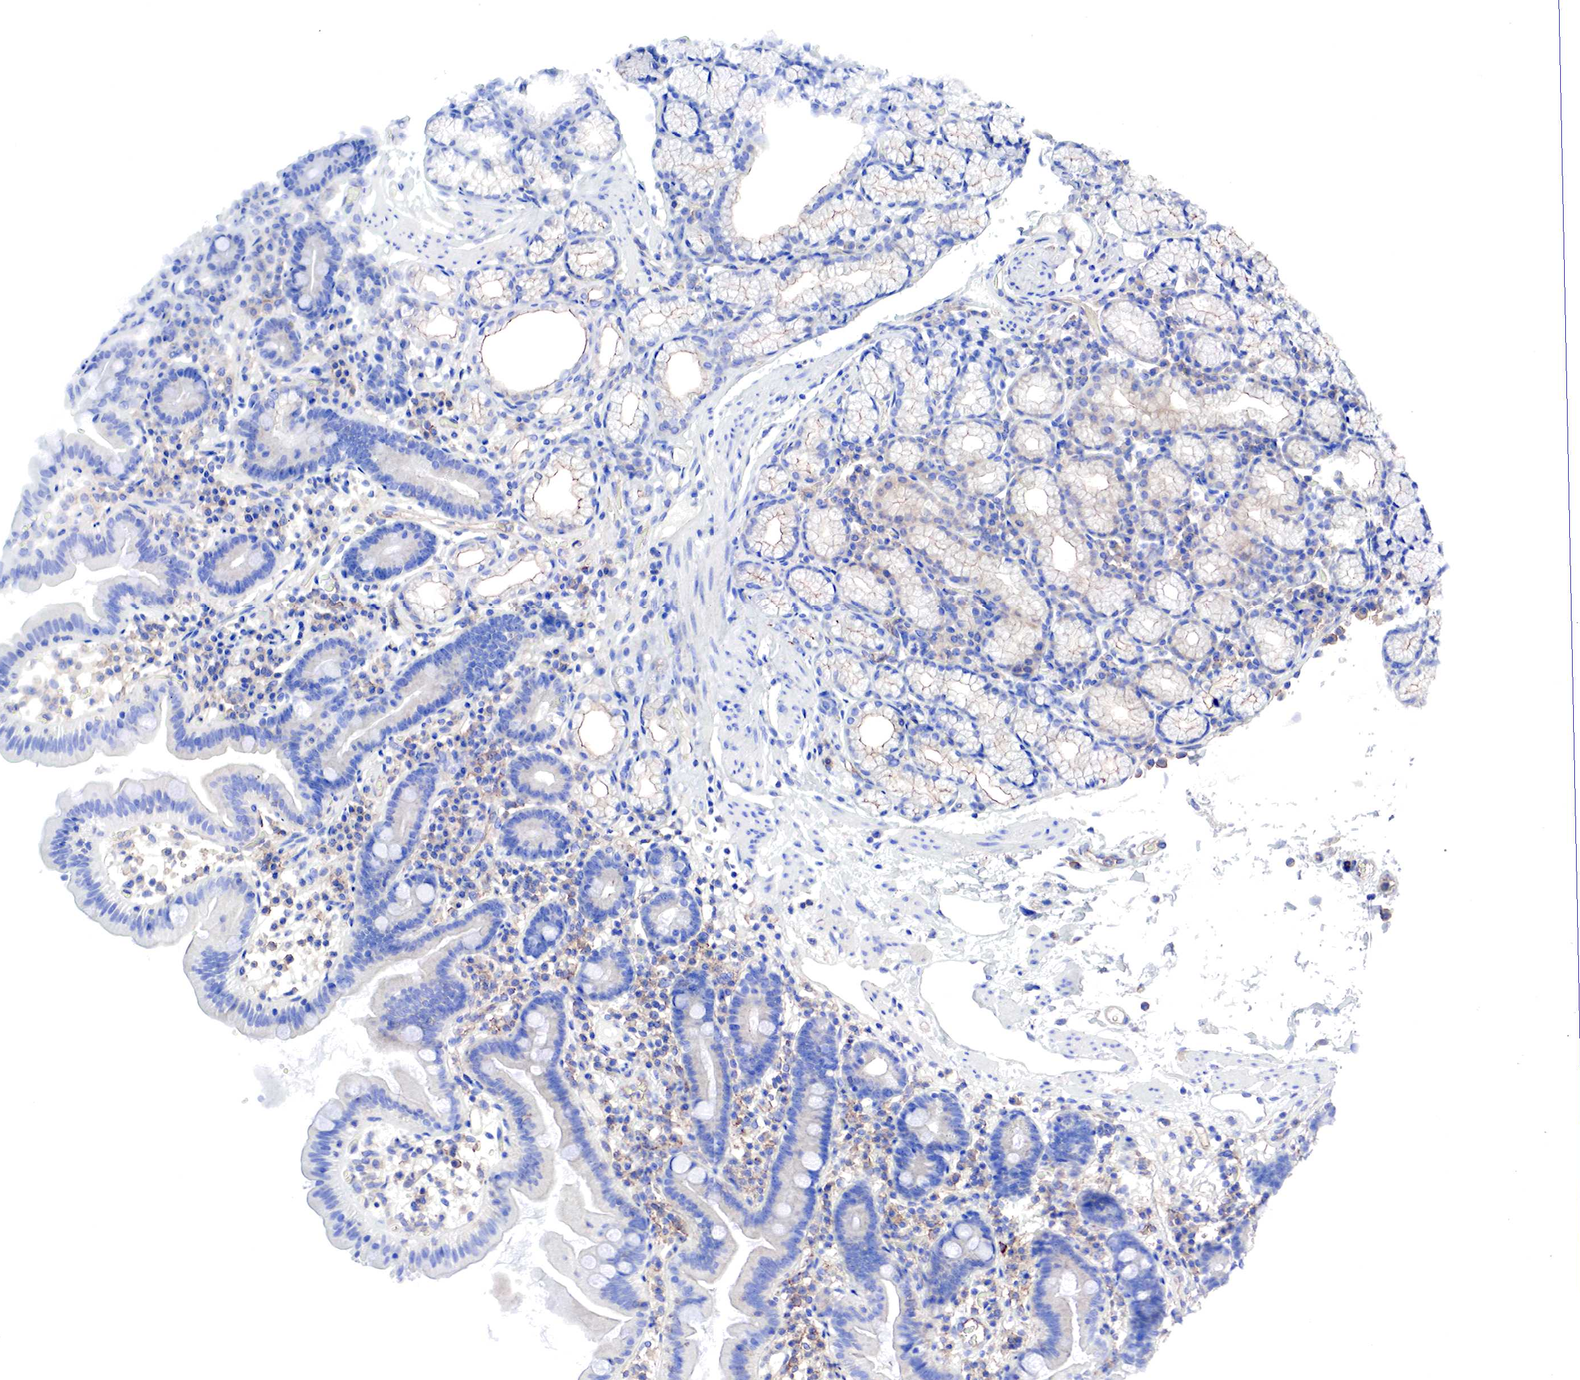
{"staining": {"intensity": "moderate", "quantity": "<25%", "location": "cytoplasmic/membranous"}, "tissue": "duodenum", "cell_type": "Glandular cells", "image_type": "normal", "snomed": [{"axis": "morphology", "description": "Normal tissue, NOS"}, {"axis": "topography", "description": "Duodenum"}], "caption": "Protein staining by immunohistochemistry (IHC) displays moderate cytoplasmic/membranous expression in approximately <25% of glandular cells in unremarkable duodenum. The protein of interest is stained brown, and the nuclei are stained in blue (DAB IHC with brightfield microscopy, high magnification).", "gene": "MSN", "patient": {"sex": "female", "age": 48}}